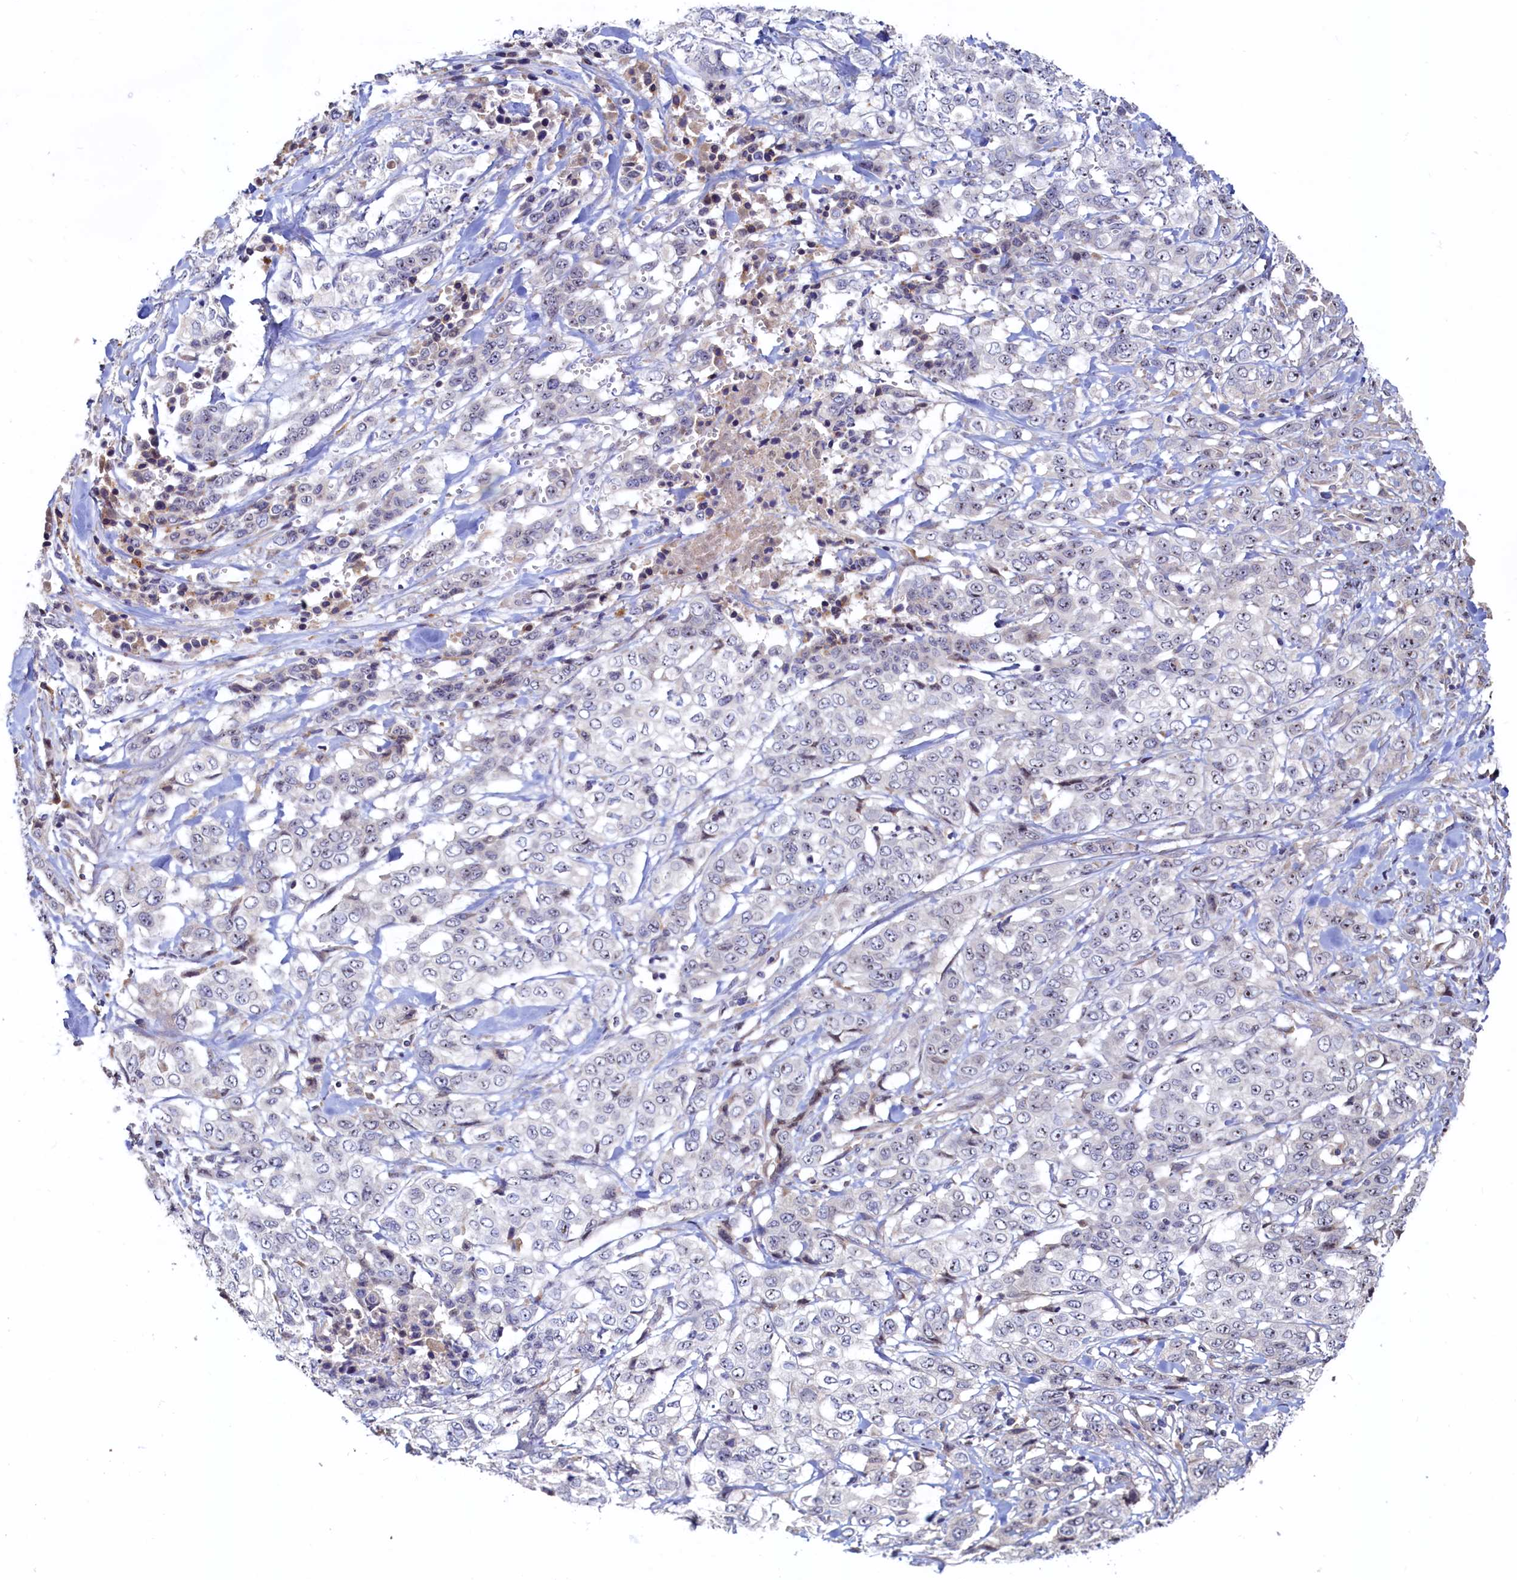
{"staining": {"intensity": "negative", "quantity": "none", "location": "none"}, "tissue": "stomach cancer", "cell_type": "Tumor cells", "image_type": "cancer", "snomed": [{"axis": "morphology", "description": "Adenocarcinoma, NOS"}, {"axis": "topography", "description": "Stomach, upper"}], "caption": "Immunohistochemistry (IHC) of stomach cancer displays no positivity in tumor cells. Brightfield microscopy of IHC stained with DAB (3,3'-diaminobenzidine) (brown) and hematoxylin (blue), captured at high magnification.", "gene": "RGS7BP", "patient": {"sex": "male", "age": 62}}